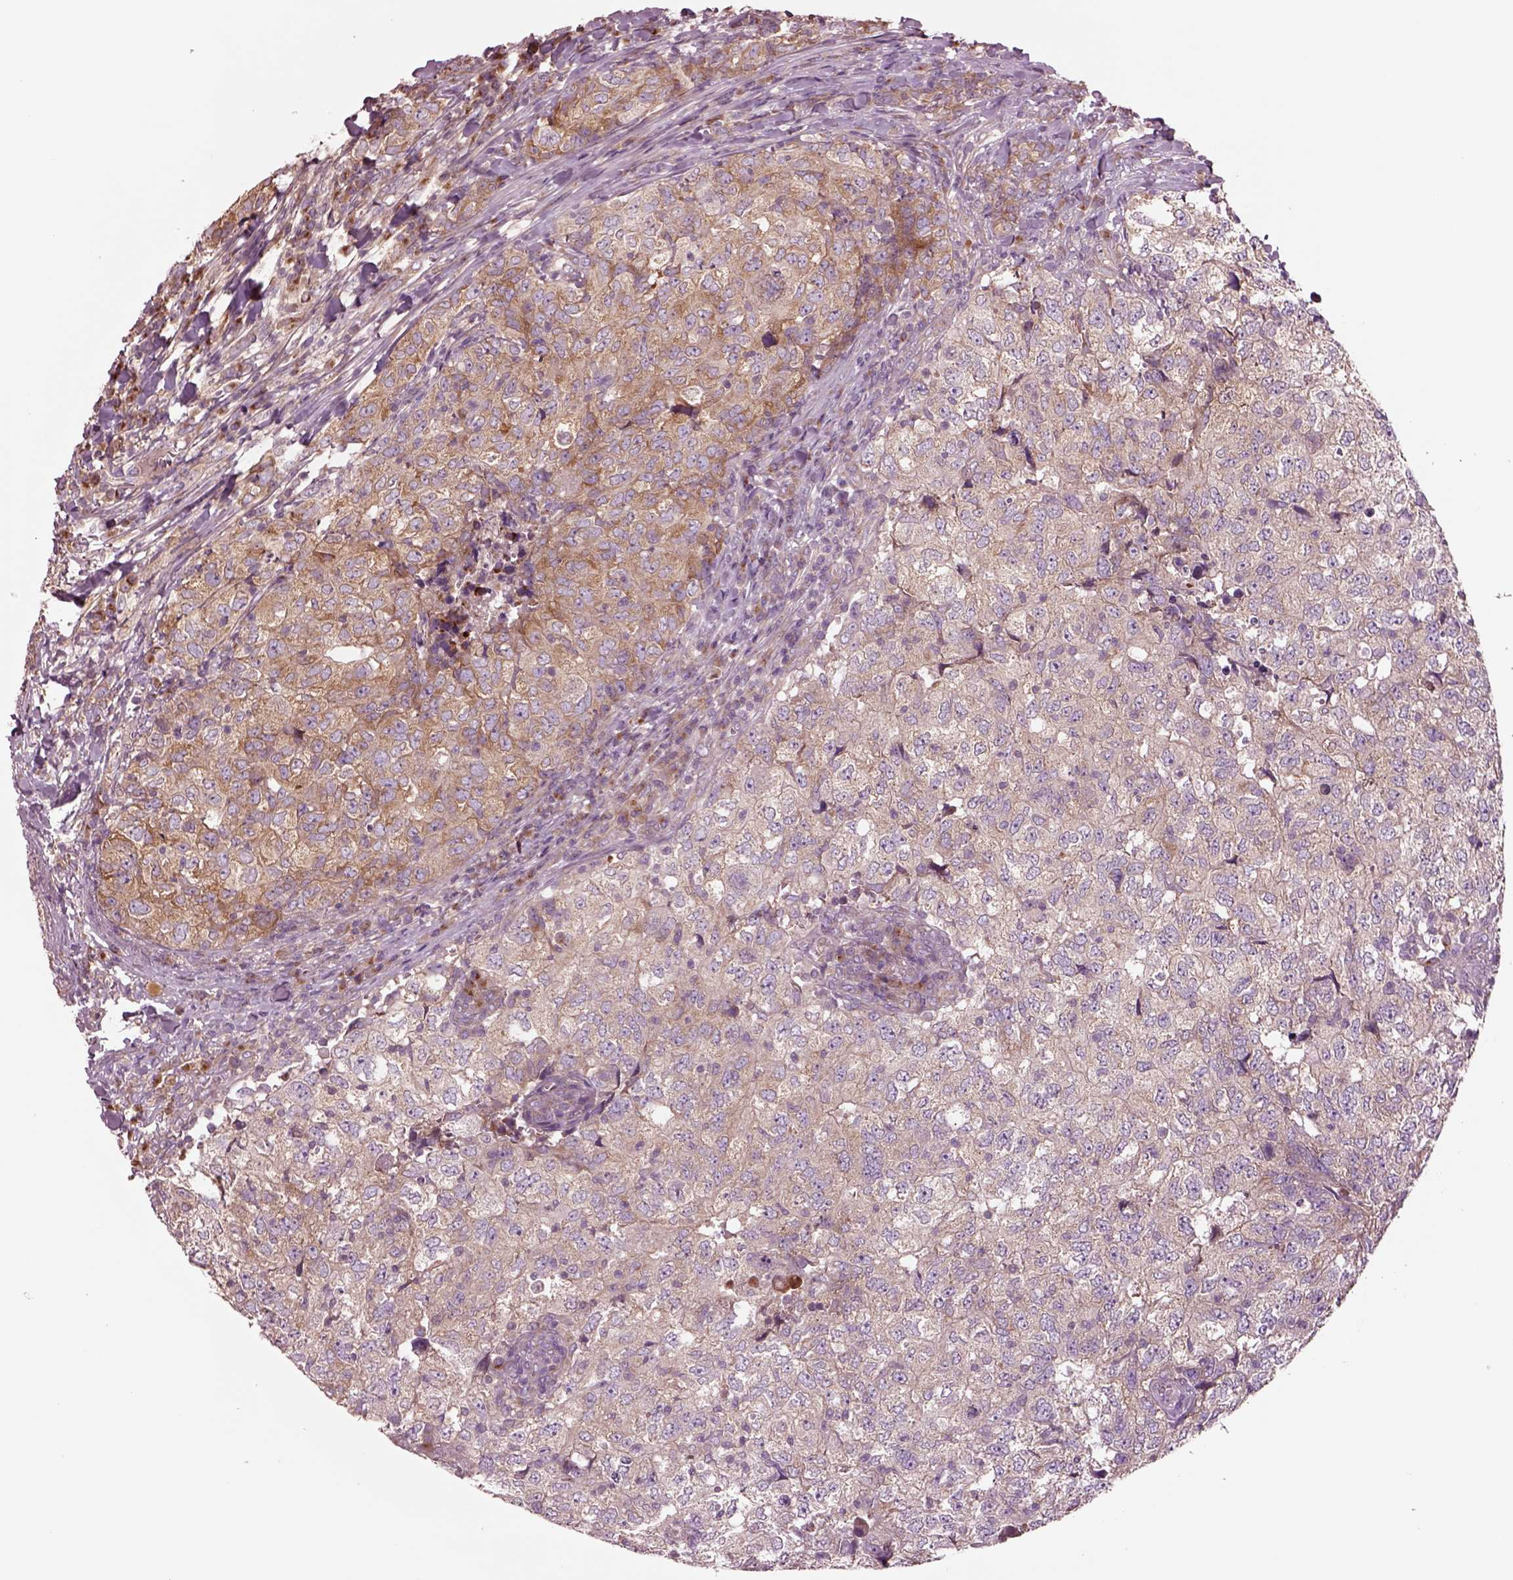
{"staining": {"intensity": "moderate", "quantity": ">75%", "location": "cytoplasmic/membranous"}, "tissue": "breast cancer", "cell_type": "Tumor cells", "image_type": "cancer", "snomed": [{"axis": "morphology", "description": "Duct carcinoma"}, {"axis": "topography", "description": "Breast"}], "caption": "Immunohistochemical staining of human invasive ductal carcinoma (breast) shows moderate cytoplasmic/membranous protein expression in approximately >75% of tumor cells.", "gene": "SEC23A", "patient": {"sex": "female", "age": 30}}